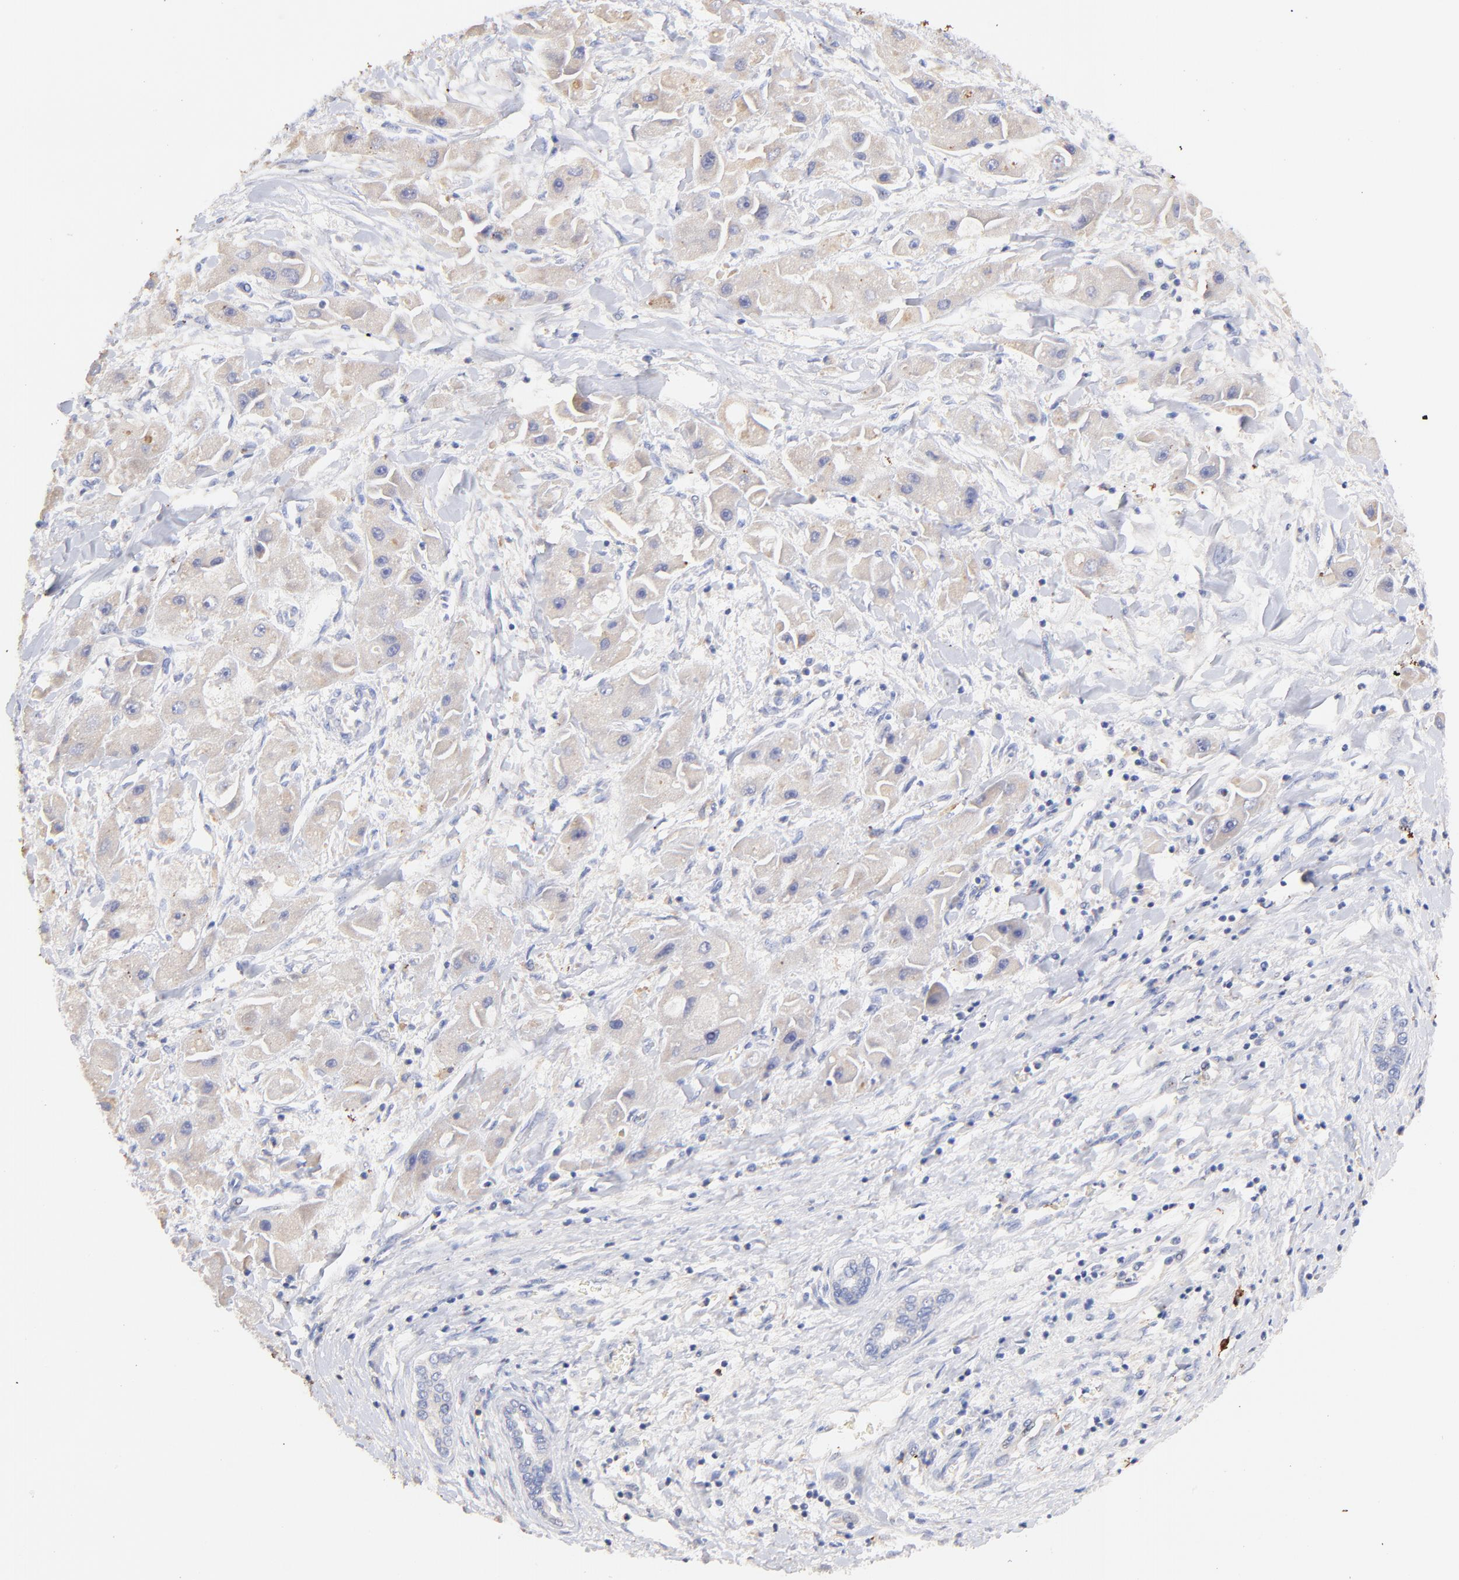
{"staining": {"intensity": "weak", "quantity": ">75%", "location": "cytoplasmic/membranous"}, "tissue": "liver cancer", "cell_type": "Tumor cells", "image_type": "cancer", "snomed": [{"axis": "morphology", "description": "Carcinoma, Hepatocellular, NOS"}, {"axis": "topography", "description": "Liver"}], "caption": "A high-resolution image shows immunohistochemistry staining of liver cancer, which shows weak cytoplasmic/membranous expression in about >75% of tumor cells. Immunohistochemistry stains the protein of interest in brown and the nuclei are stained blue.", "gene": "IGLV7-43", "patient": {"sex": "male", "age": 24}}